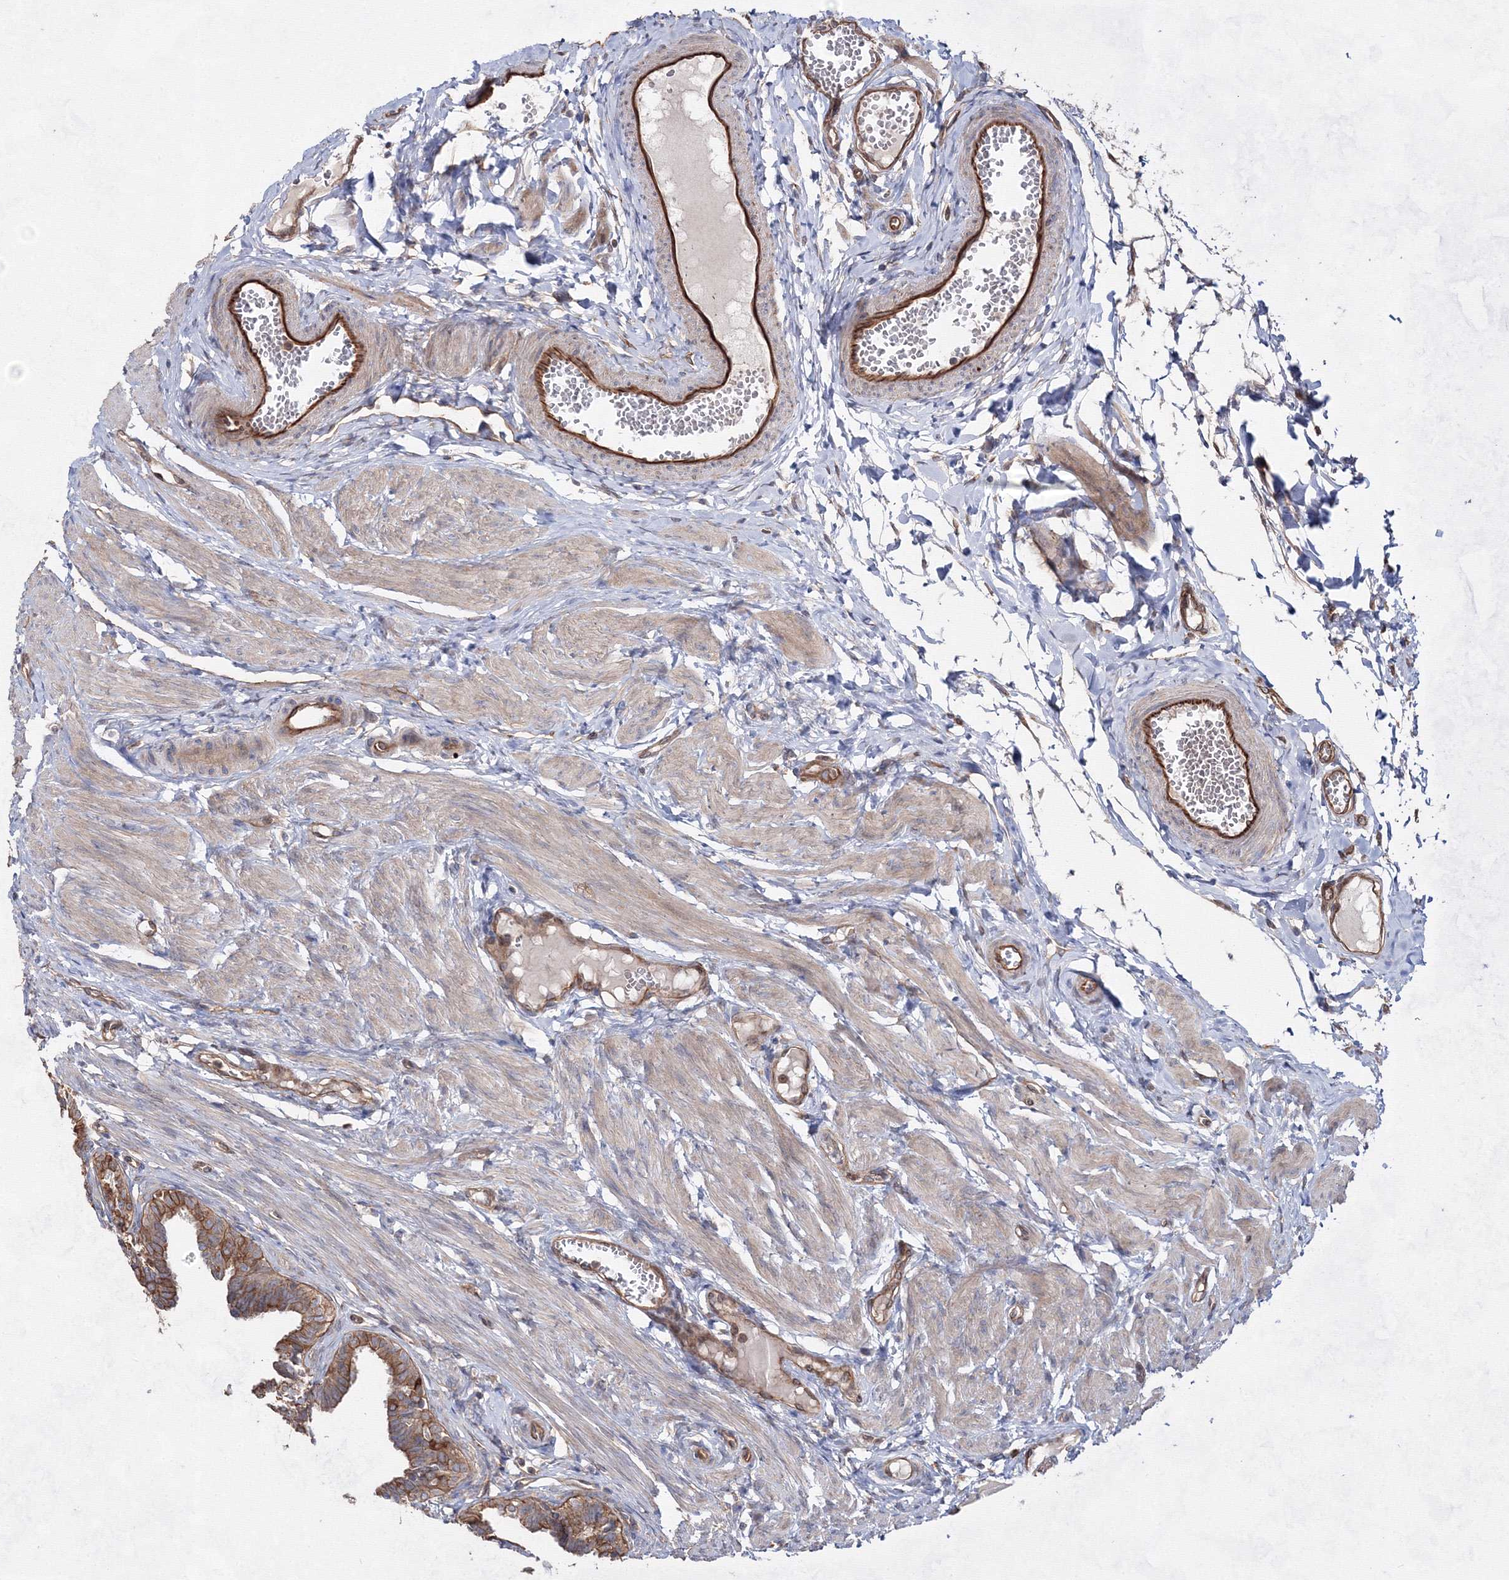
{"staining": {"intensity": "moderate", "quantity": ">75%", "location": "cytoplasmic/membranous"}, "tissue": "fallopian tube", "cell_type": "Glandular cells", "image_type": "normal", "snomed": [{"axis": "morphology", "description": "Normal tissue, NOS"}, {"axis": "topography", "description": "Fallopian tube"}, {"axis": "topography", "description": "Ovary"}], "caption": "Immunohistochemical staining of normal fallopian tube shows moderate cytoplasmic/membranous protein positivity in approximately >75% of glandular cells.", "gene": "EXOC6", "patient": {"sex": "female", "age": 23}}